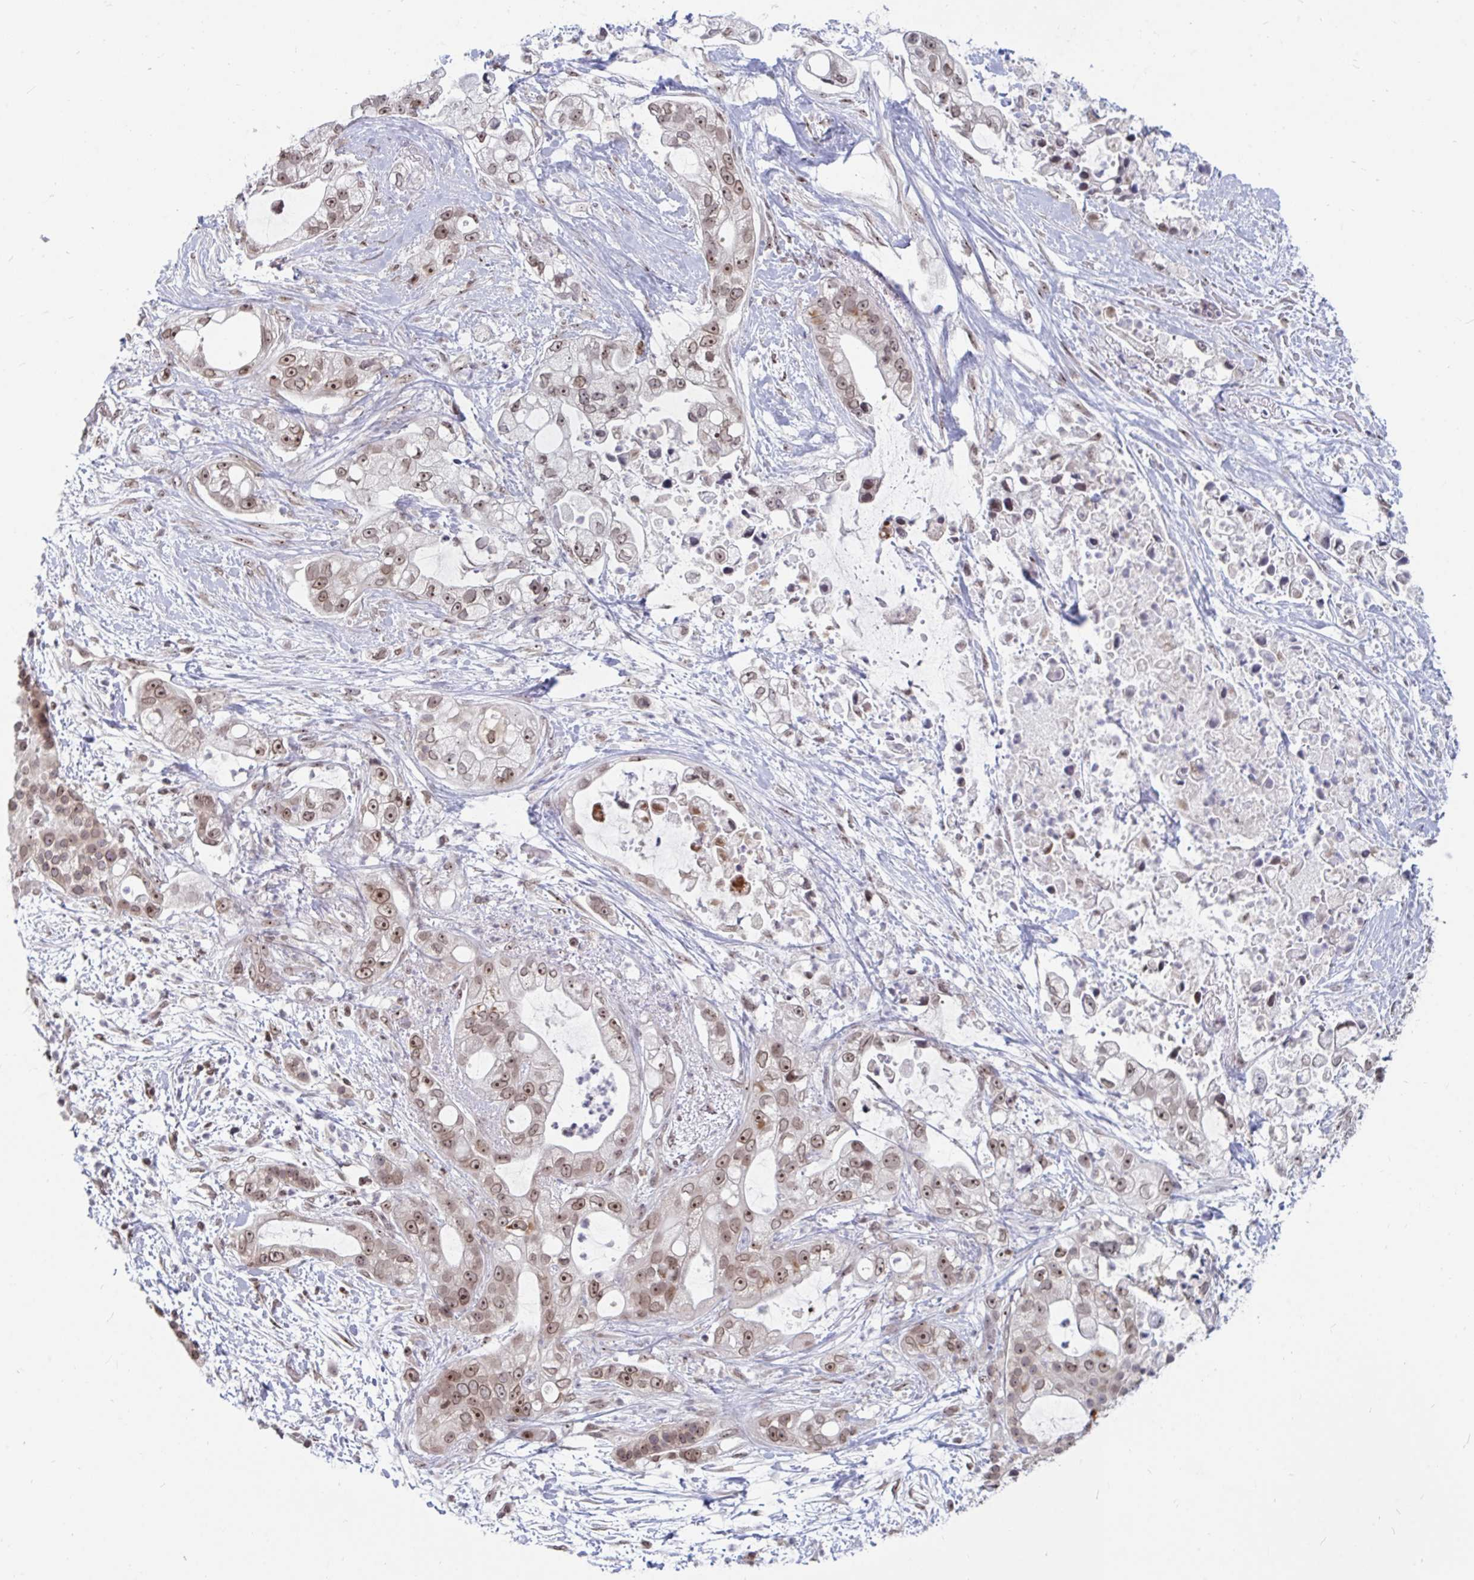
{"staining": {"intensity": "moderate", "quantity": "25%-75%", "location": "nuclear"}, "tissue": "pancreatic cancer", "cell_type": "Tumor cells", "image_type": "cancer", "snomed": [{"axis": "morphology", "description": "Adenocarcinoma, NOS"}, {"axis": "topography", "description": "Pancreas"}], "caption": "There is medium levels of moderate nuclear expression in tumor cells of adenocarcinoma (pancreatic), as demonstrated by immunohistochemical staining (brown color).", "gene": "TRIP12", "patient": {"sex": "female", "age": 69}}